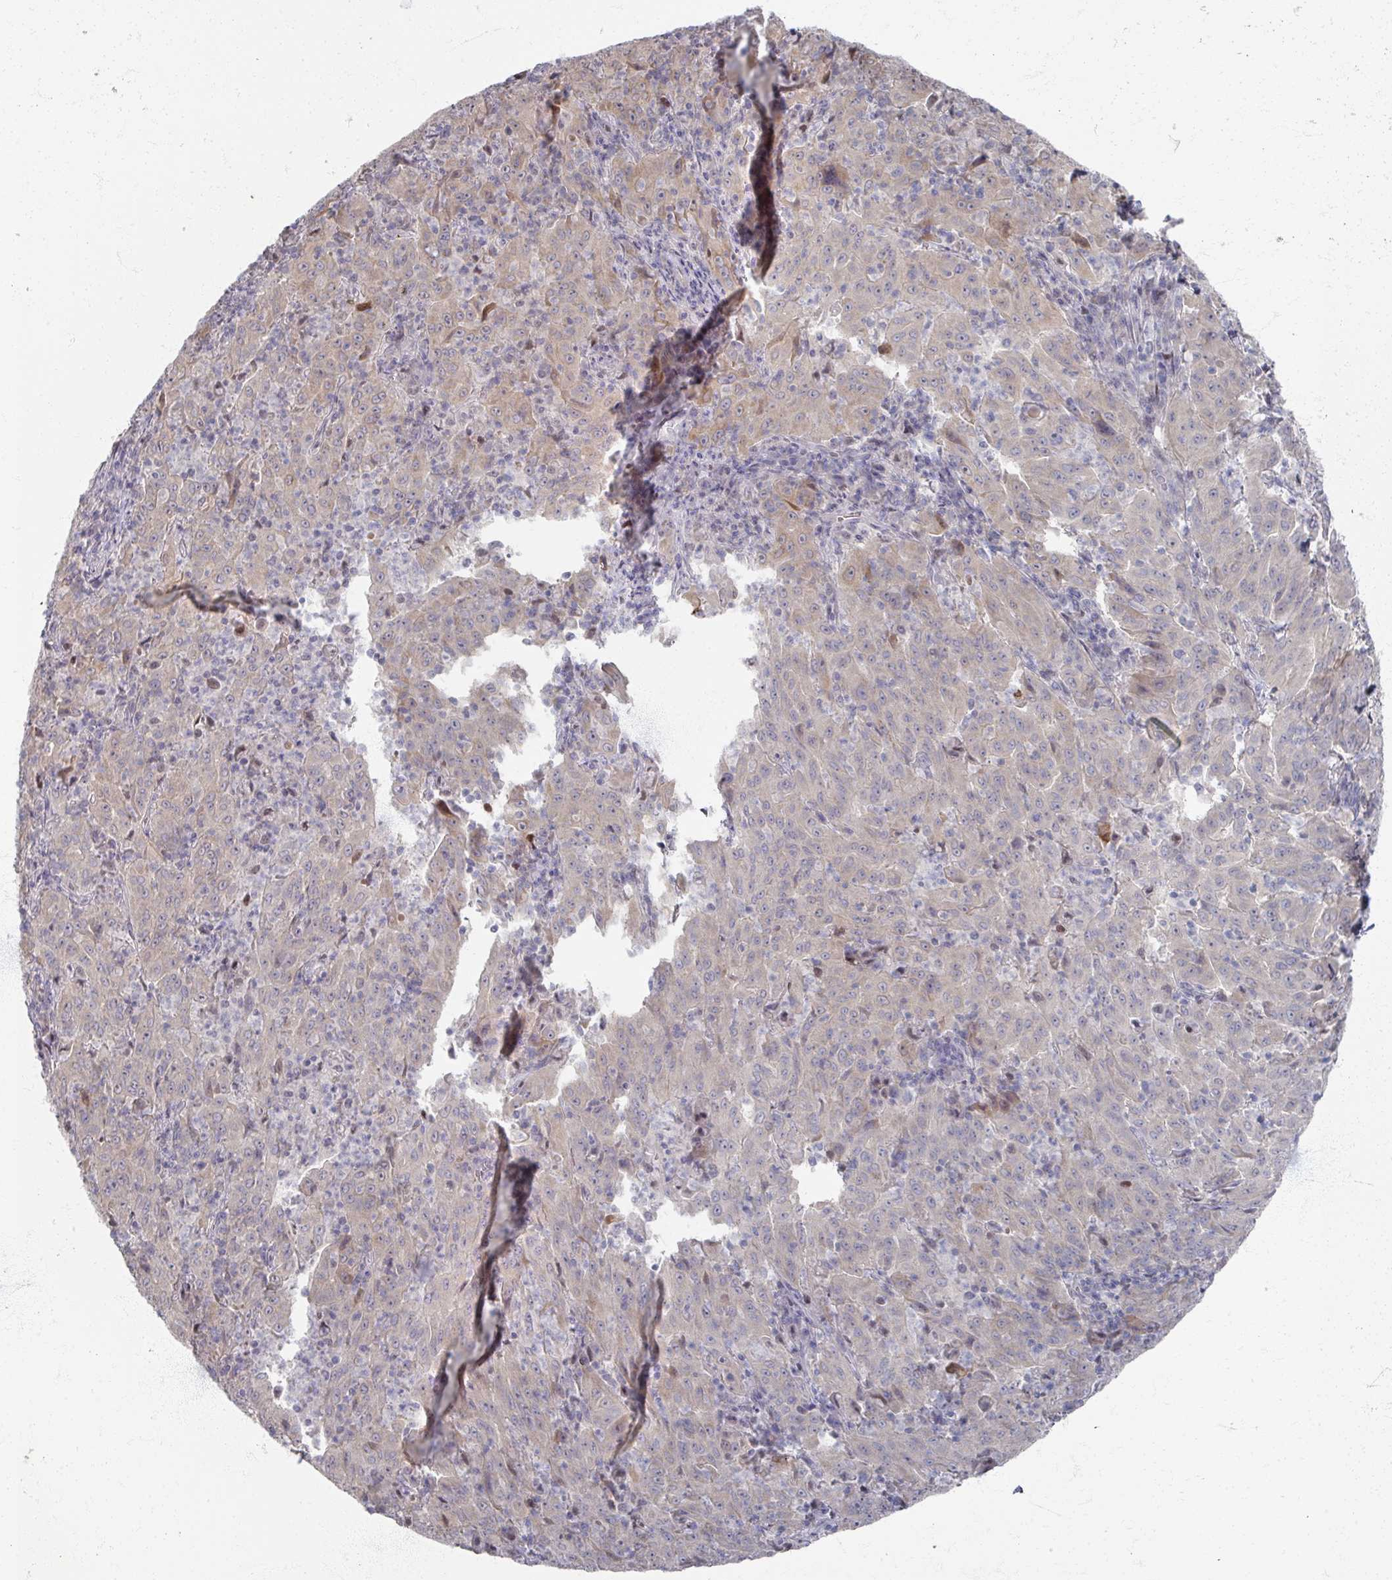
{"staining": {"intensity": "weak", "quantity": "<25%", "location": "cytoplasmic/membranous"}, "tissue": "pancreatic cancer", "cell_type": "Tumor cells", "image_type": "cancer", "snomed": [{"axis": "morphology", "description": "Adenocarcinoma, NOS"}, {"axis": "topography", "description": "Pancreas"}], "caption": "Immunohistochemistry (IHC) photomicrograph of neoplastic tissue: pancreatic adenocarcinoma stained with DAB demonstrates no significant protein positivity in tumor cells.", "gene": "TTYH3", "patient": {"sex": "male", "age": 63}}